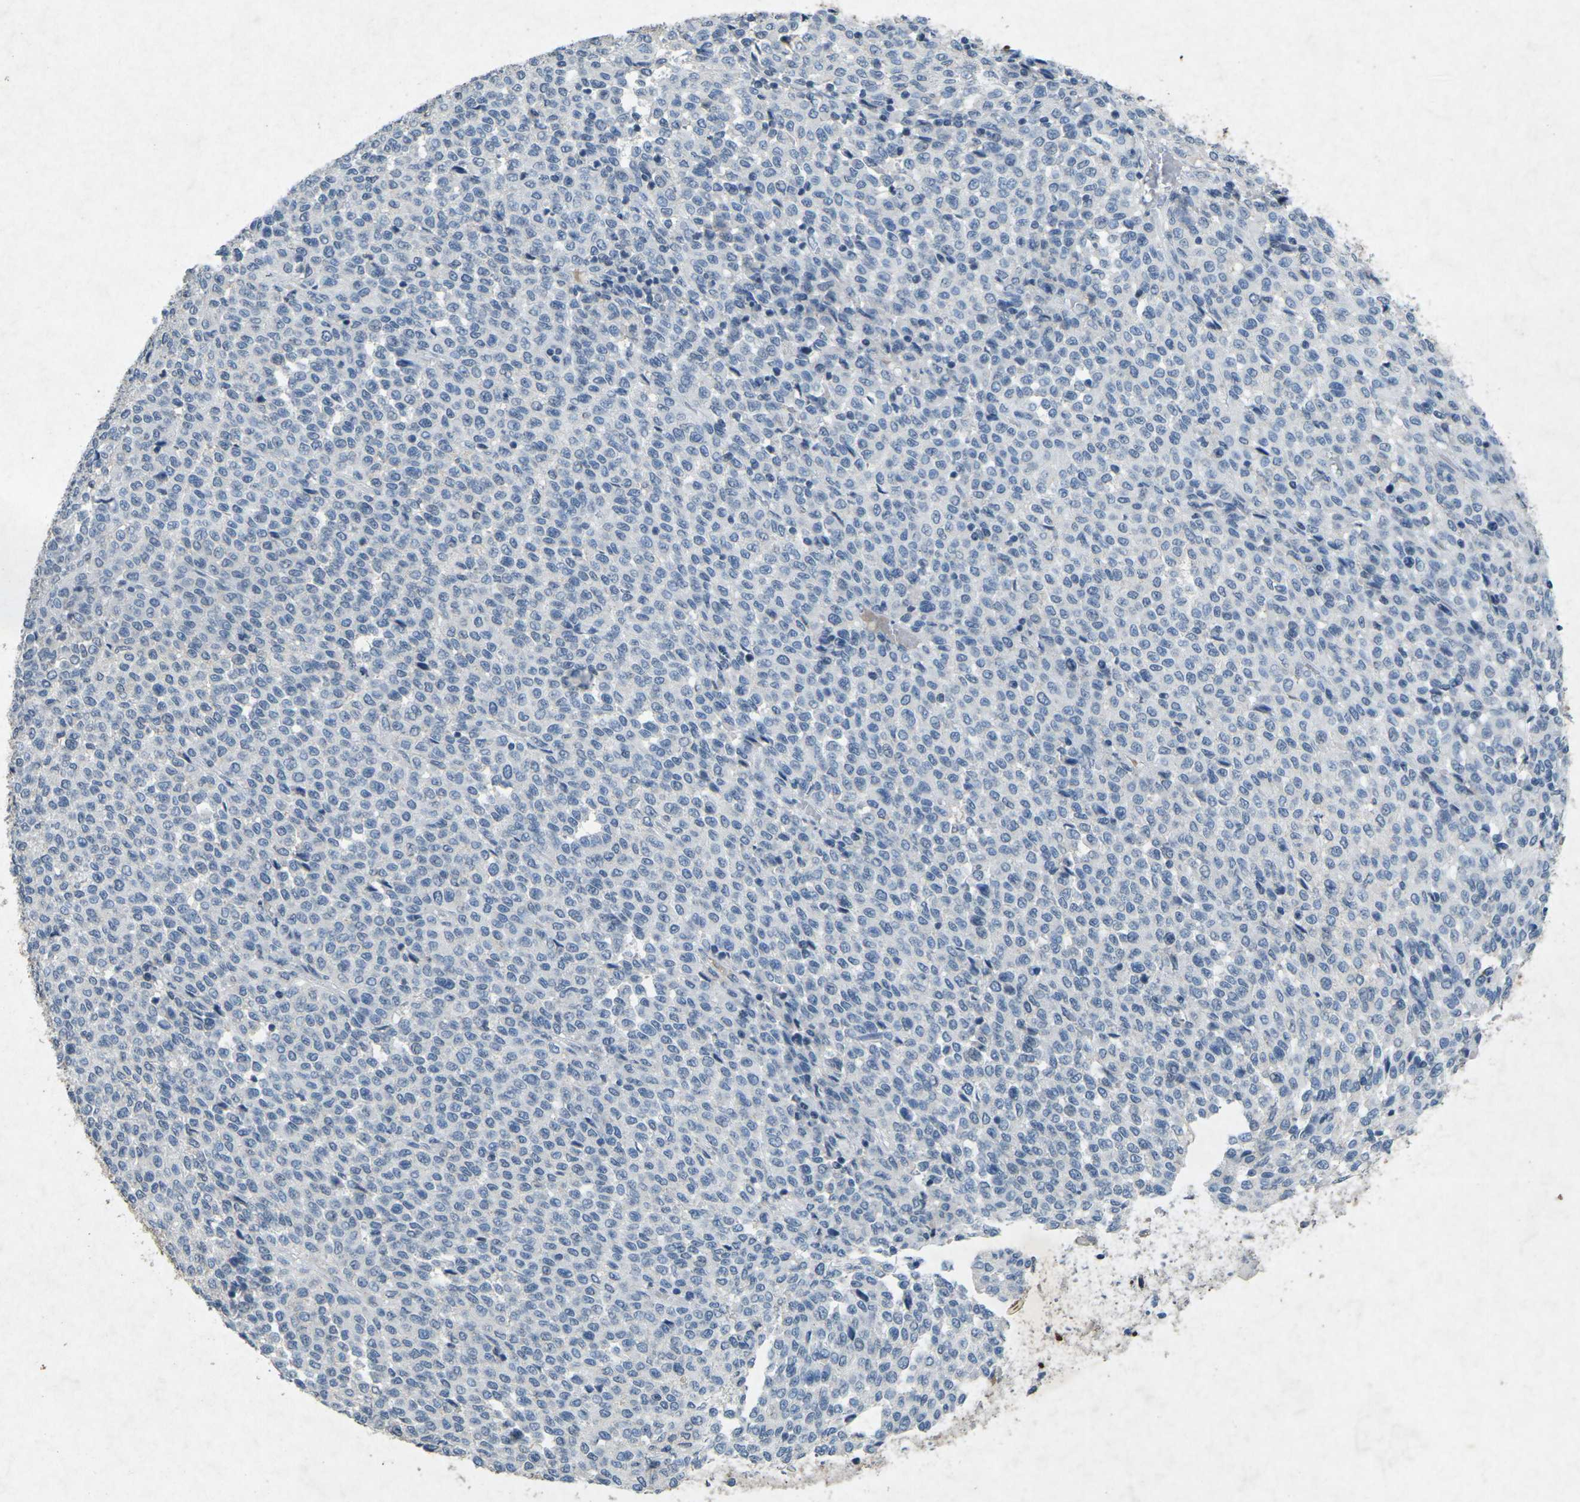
{"staining": {"intensity": "negative", "quantity": "none", "location": "none"}, "tissue": "melanoma", "cell_type": "Tumor cells", "image_type": "cancer", "snomed": [{"axis": "morphology", "description": "Malignant melanoma, Metastatic site"}, {"axis": "topography", "description": "Pancreas"}], "caption": "Malignant melanoma (metastatic site) was stained to show a protein in brown. There is no significant expression in tumor cells.", "gene": "A1BG", "patient": {"sex": "female", "age": 30}}